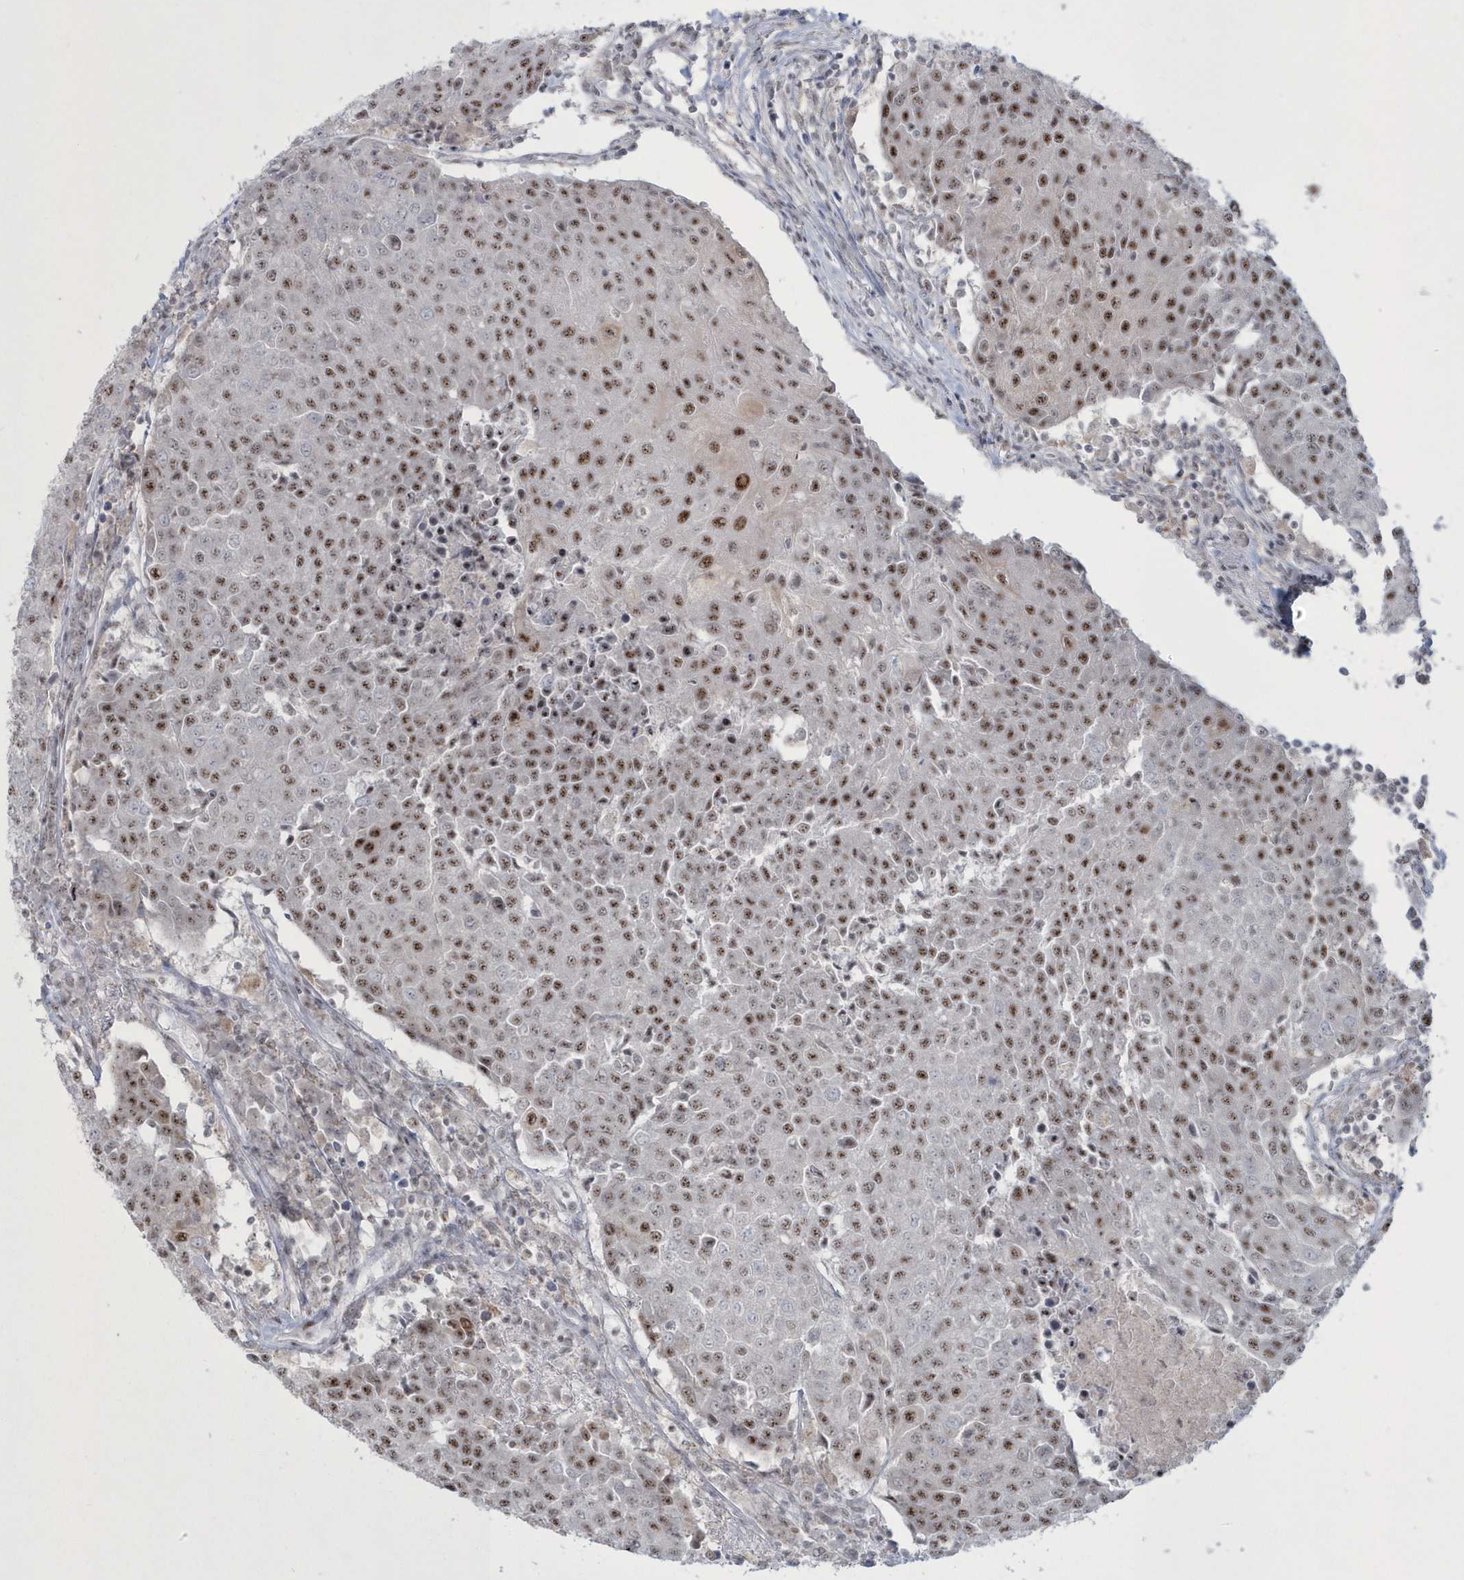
{"staining": {"intensity": "moderate", "quantity": ">75%", "location": "nuclear"}, "tissue": "urothelial cancer", "cell_type": "Tumor cells", "image_type": "cancer", "snomed": [{"axis": "morphology", "description": "Urothelial carcinoma, High grade"}, {"axis": "topography", "description": "Urinary bladder"}], "caption": "IHC image of urothelial cancer stained for a protein (brown), which demonstrates medium levels of moderate nuclear positivity in approximately >75% of tumor cells.", "gene": "KDM6B", "patient": {"sex": "female", "age": 85}}